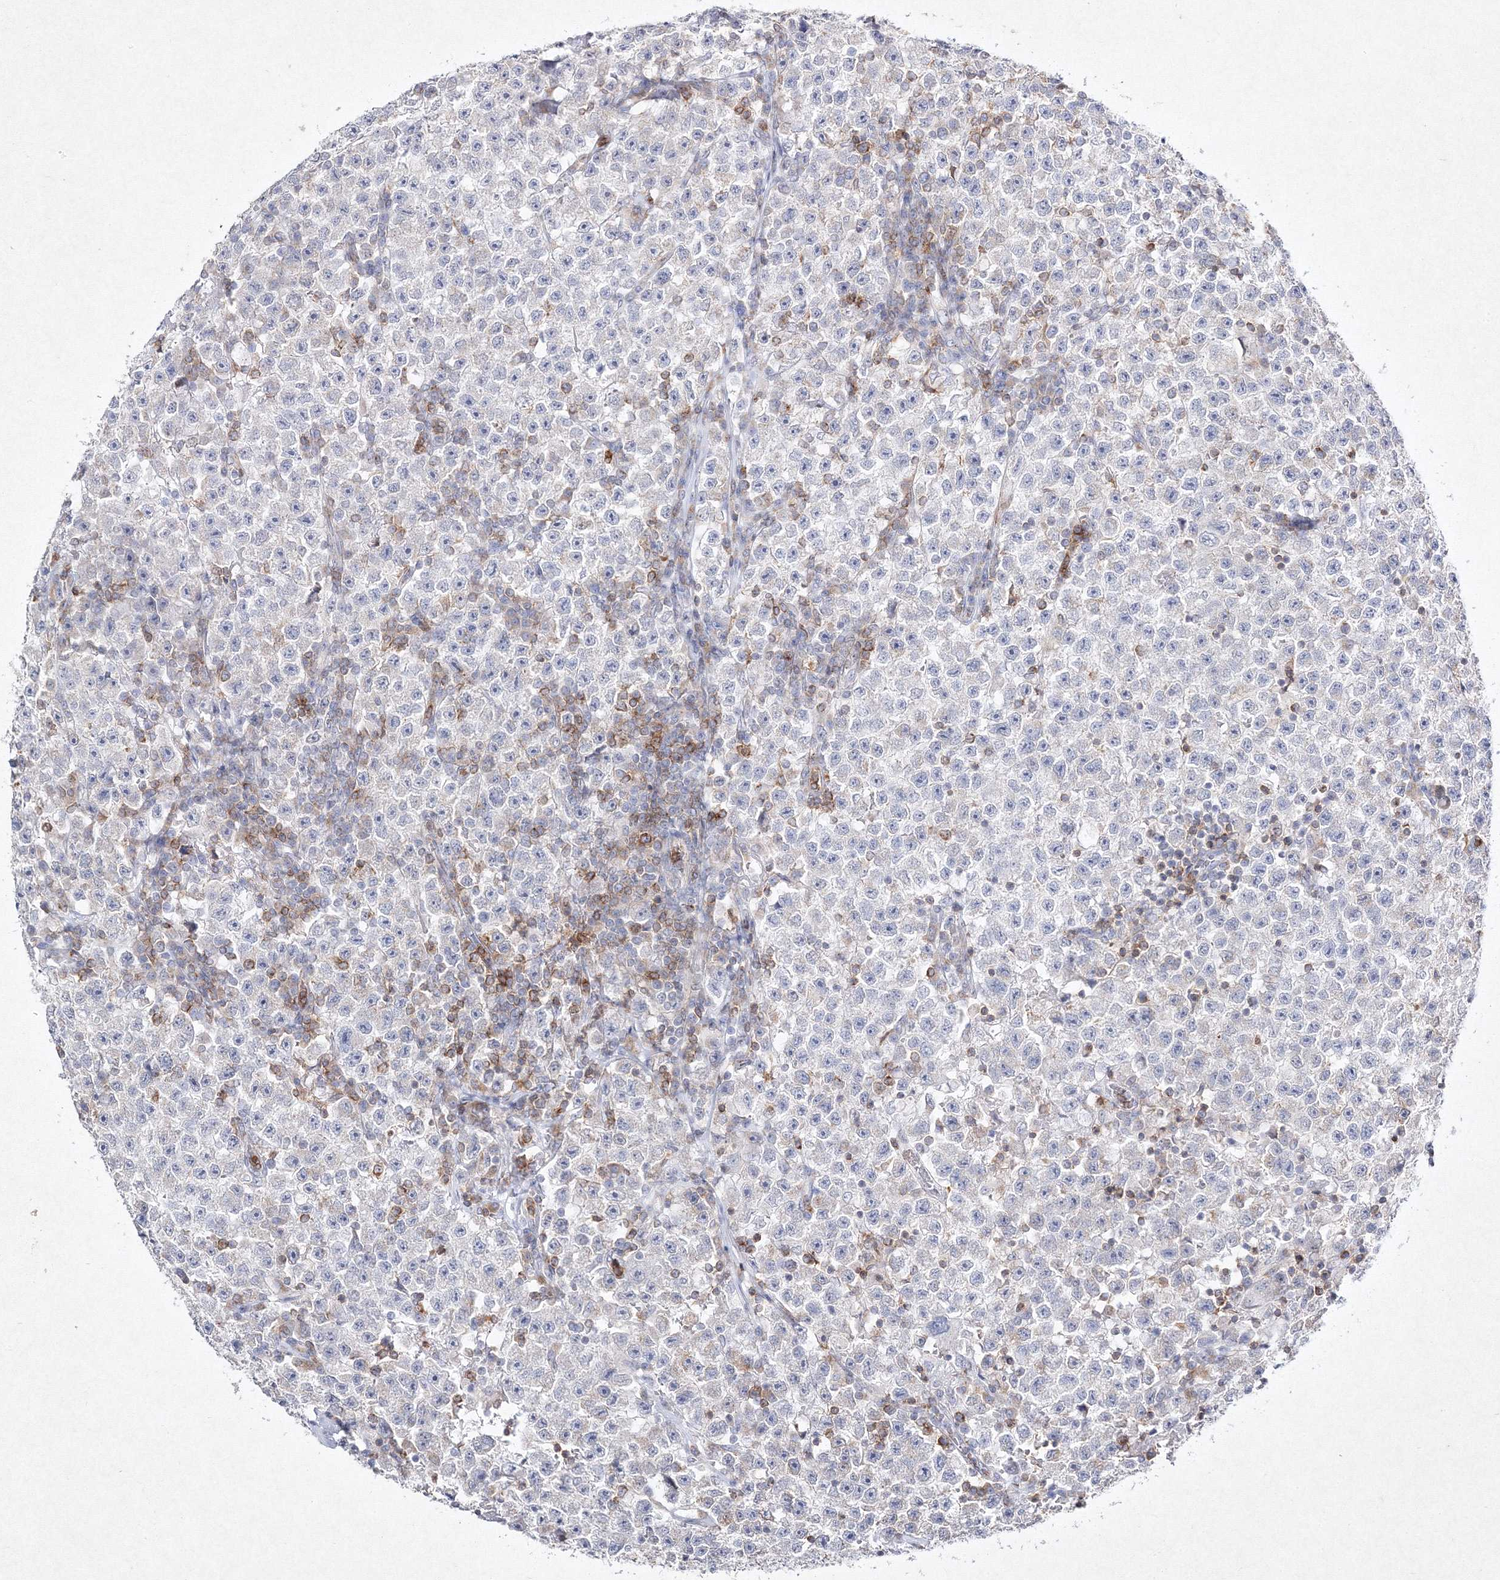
{"staining": {"intensity": "negative", "quantity": "none", "location": "none"}, "tissue": "testis cancer", "cell_type": "Tumor cells", "image_type": "cancer", "snomed": [{"axis": "morphology", "description": "Seminoma, NOS"}, {"axis": "topography", "description": "Testis"}], "caption": "Human testis cancer stained for a protein using IHC shows no staining in tumor cells.", "gene": "HCST", "patient": {"sex": "male", "age": 22}}